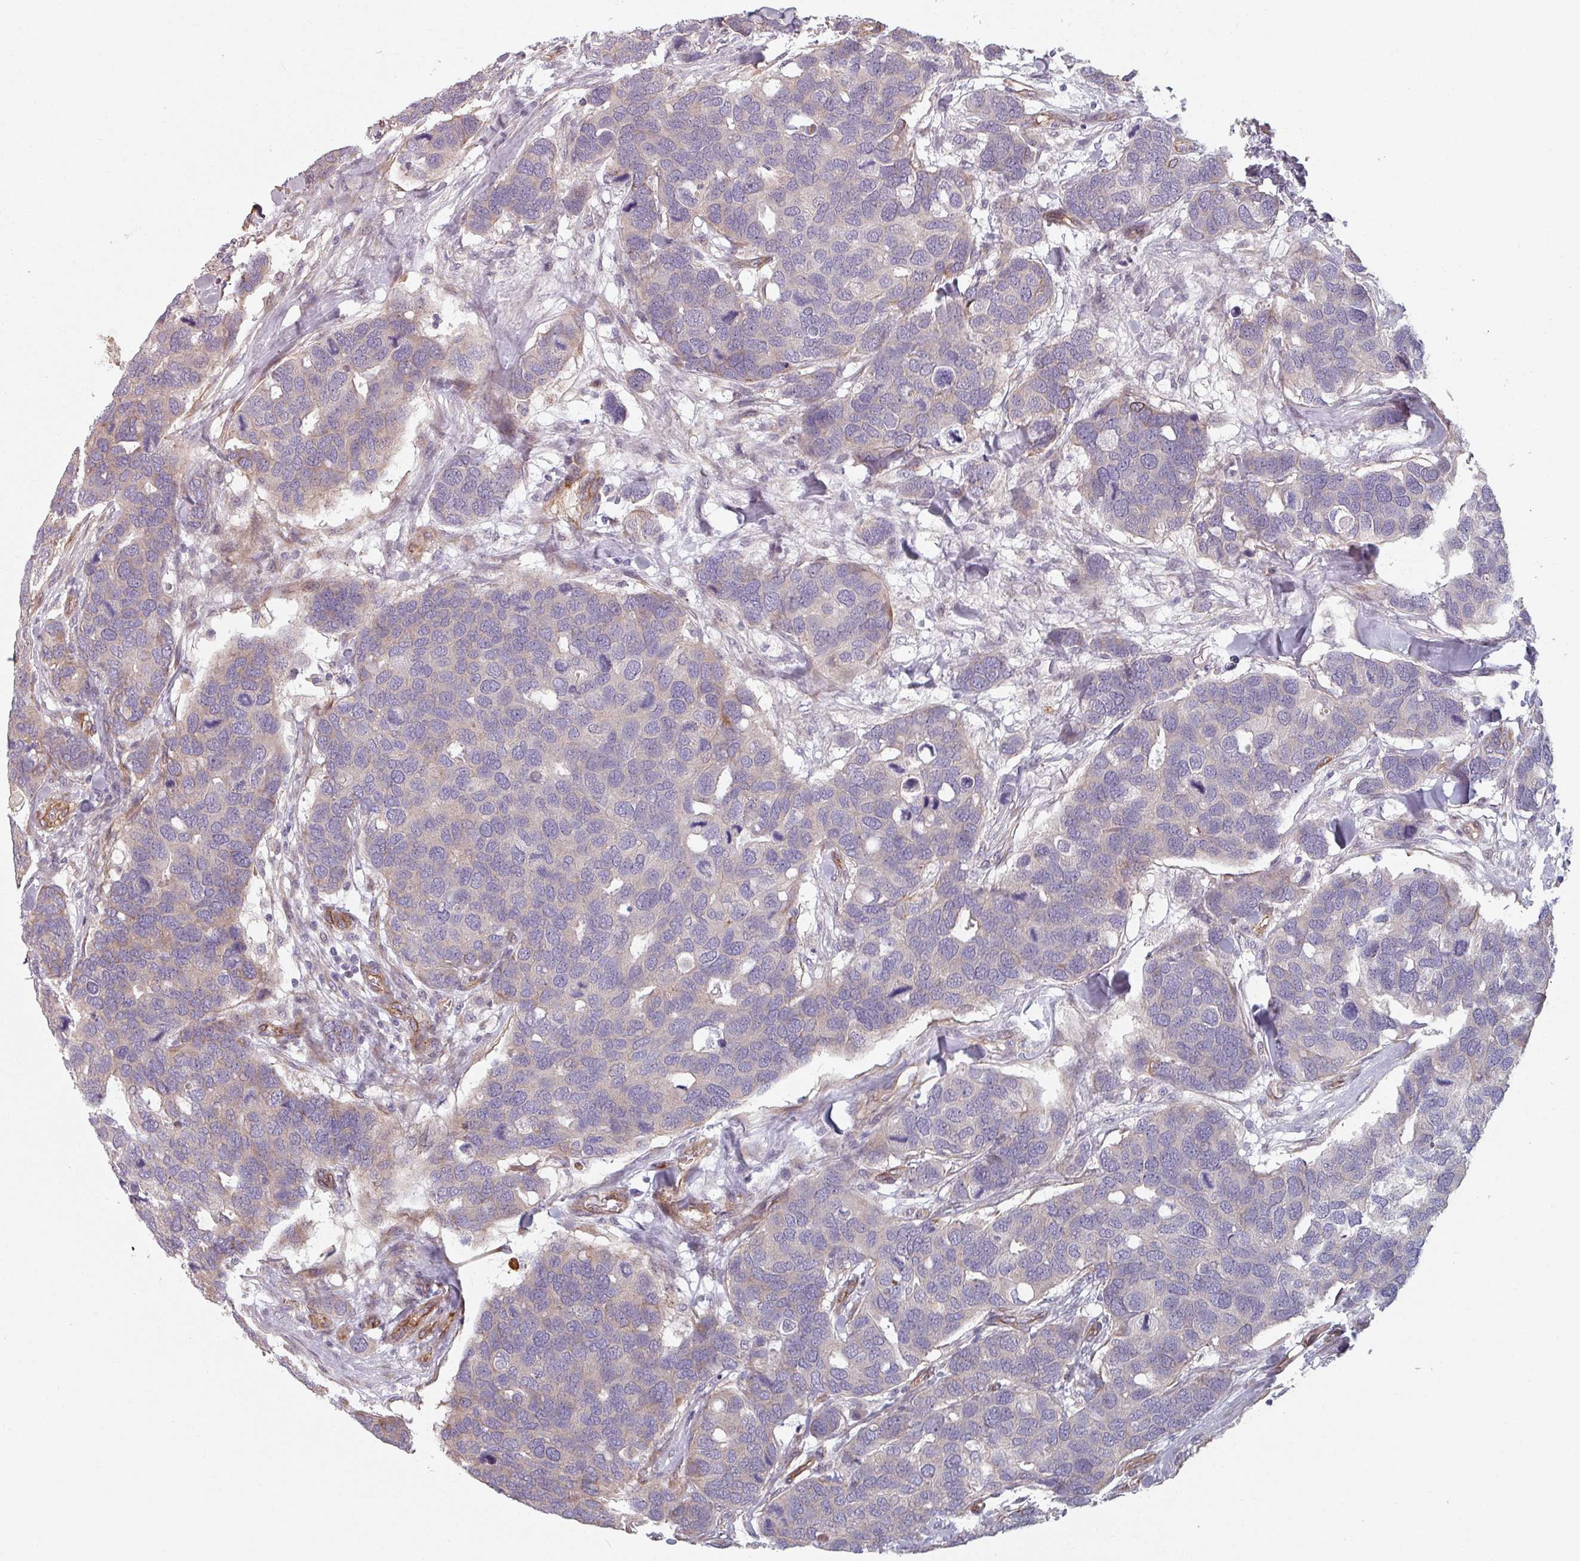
{"staining": {"intensity": "negative", "quantity": "none", "location": "none"}, "tissue": "breast cancer", "cell_type": "Tumor cells", "image_type": "cancer", "snomed": [{"axis": "morphology", "description": "Duct carcinoma"}, {"axis": "topography", "description": "Breast"}], "caption": "DAB immunohistochemical staining of human intraductal carcinoma (breast) shows no significant expression in tumor cells. (DAB (3,3'-diaminobenzidine) immunohistochemistry (IHC) with hematoxylin counter stain).", "gene": "C4BPB", "patient": {"sex": "female", "age": 83}}